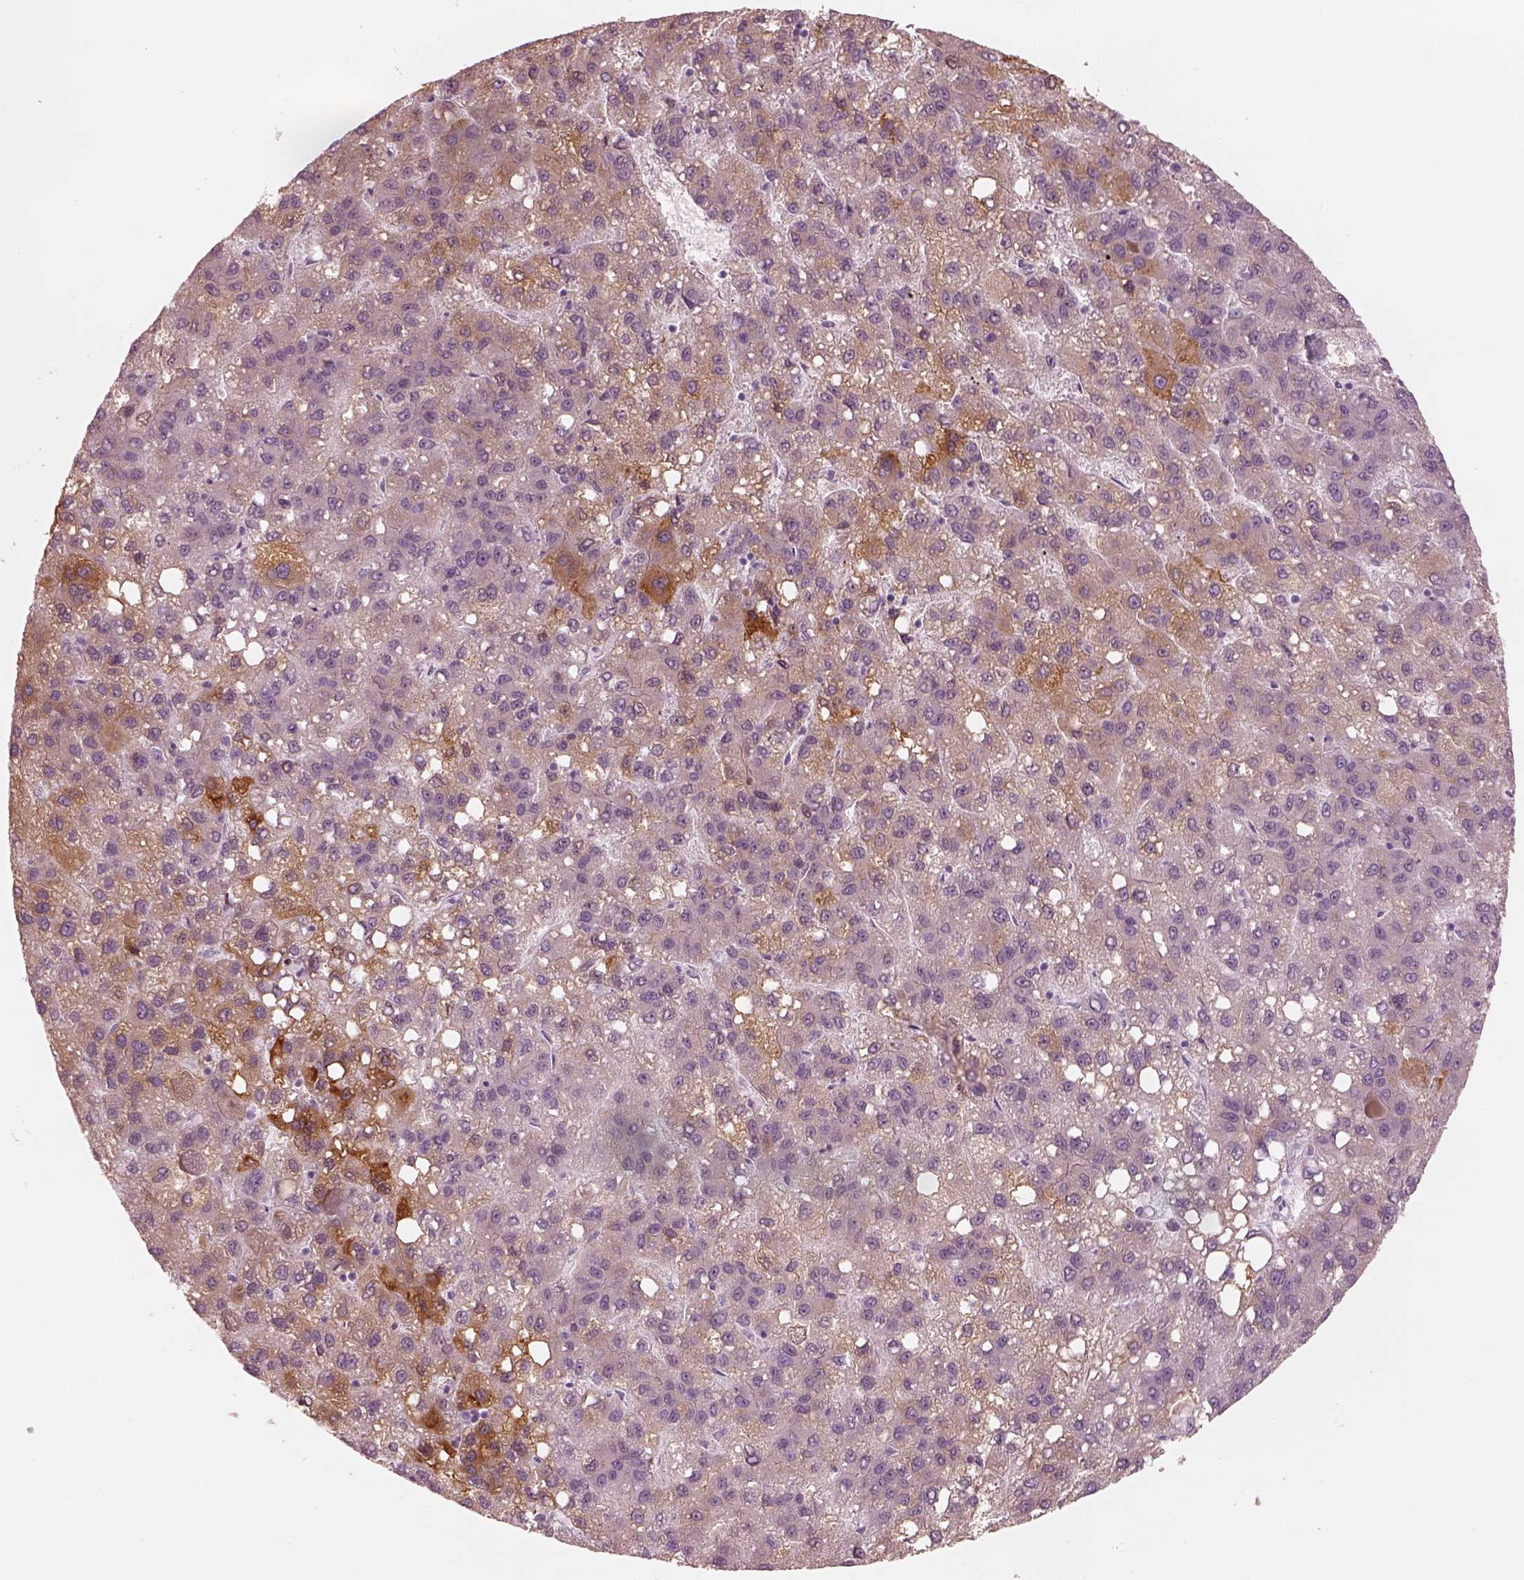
{"staining": {"intensity": "moderate", "quantity": "25%-75%", "location": "cytoplasmic/membranous"}, "tissue": "liver cancer", "cell_type": "Tumor cells", "image_type": "cancer", "snomed": [{"axis": "morphology", "description": "Carcinoma, Hepatocellular, NOS"}, {"axis": "topography", "description": "Liver"}], "caption": "Immunohistochemistry of human hepatocellular carcinoma (liver) shows medium levels of moderate cytoplasmic/membranous staining in approximately 25%-75% of tumor cells.", "gene": "PON3", "patient": {"sex": "female", "age": 82}}